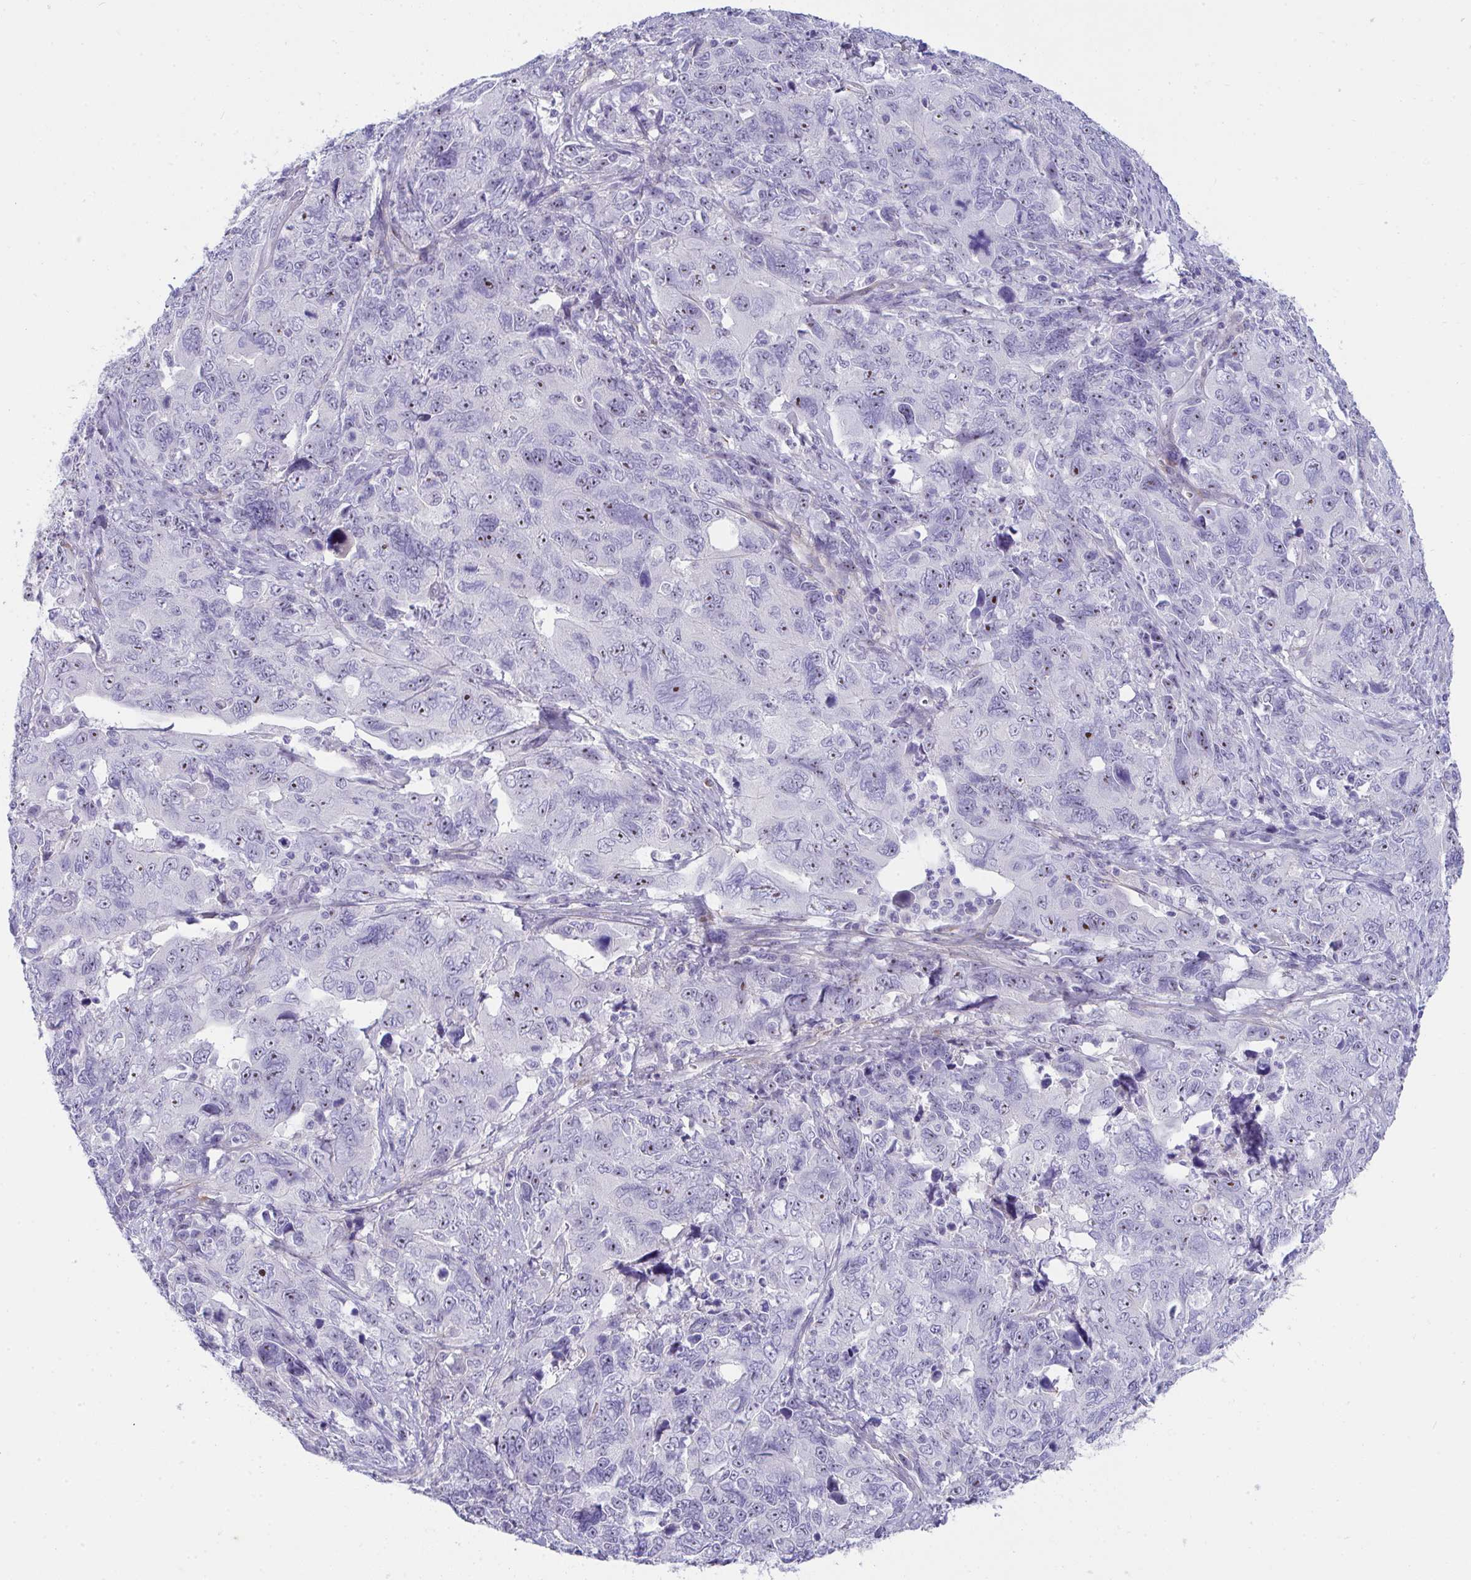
{"staining": {"intensity": "moderate", "quantity": "<25%", "location": "nuclear"}, "tissue": "cervical cancer", "cell_type": "Tumor cells", "image_type": "cancer", "snomed": [{"axis": "morphology", "description": "Adenocarcinoma, NOS"}, {"axis": "topography", "description": "Cervix"}], "caption": "IHC (DAB) staining of human cervical cancer (adenocarcinoma) reveals moderate nuclear protein positivity in approximately <25% of tumor cells.", "gene": "LHFPL6", "patient": {"sex": "female", "age": 63}}